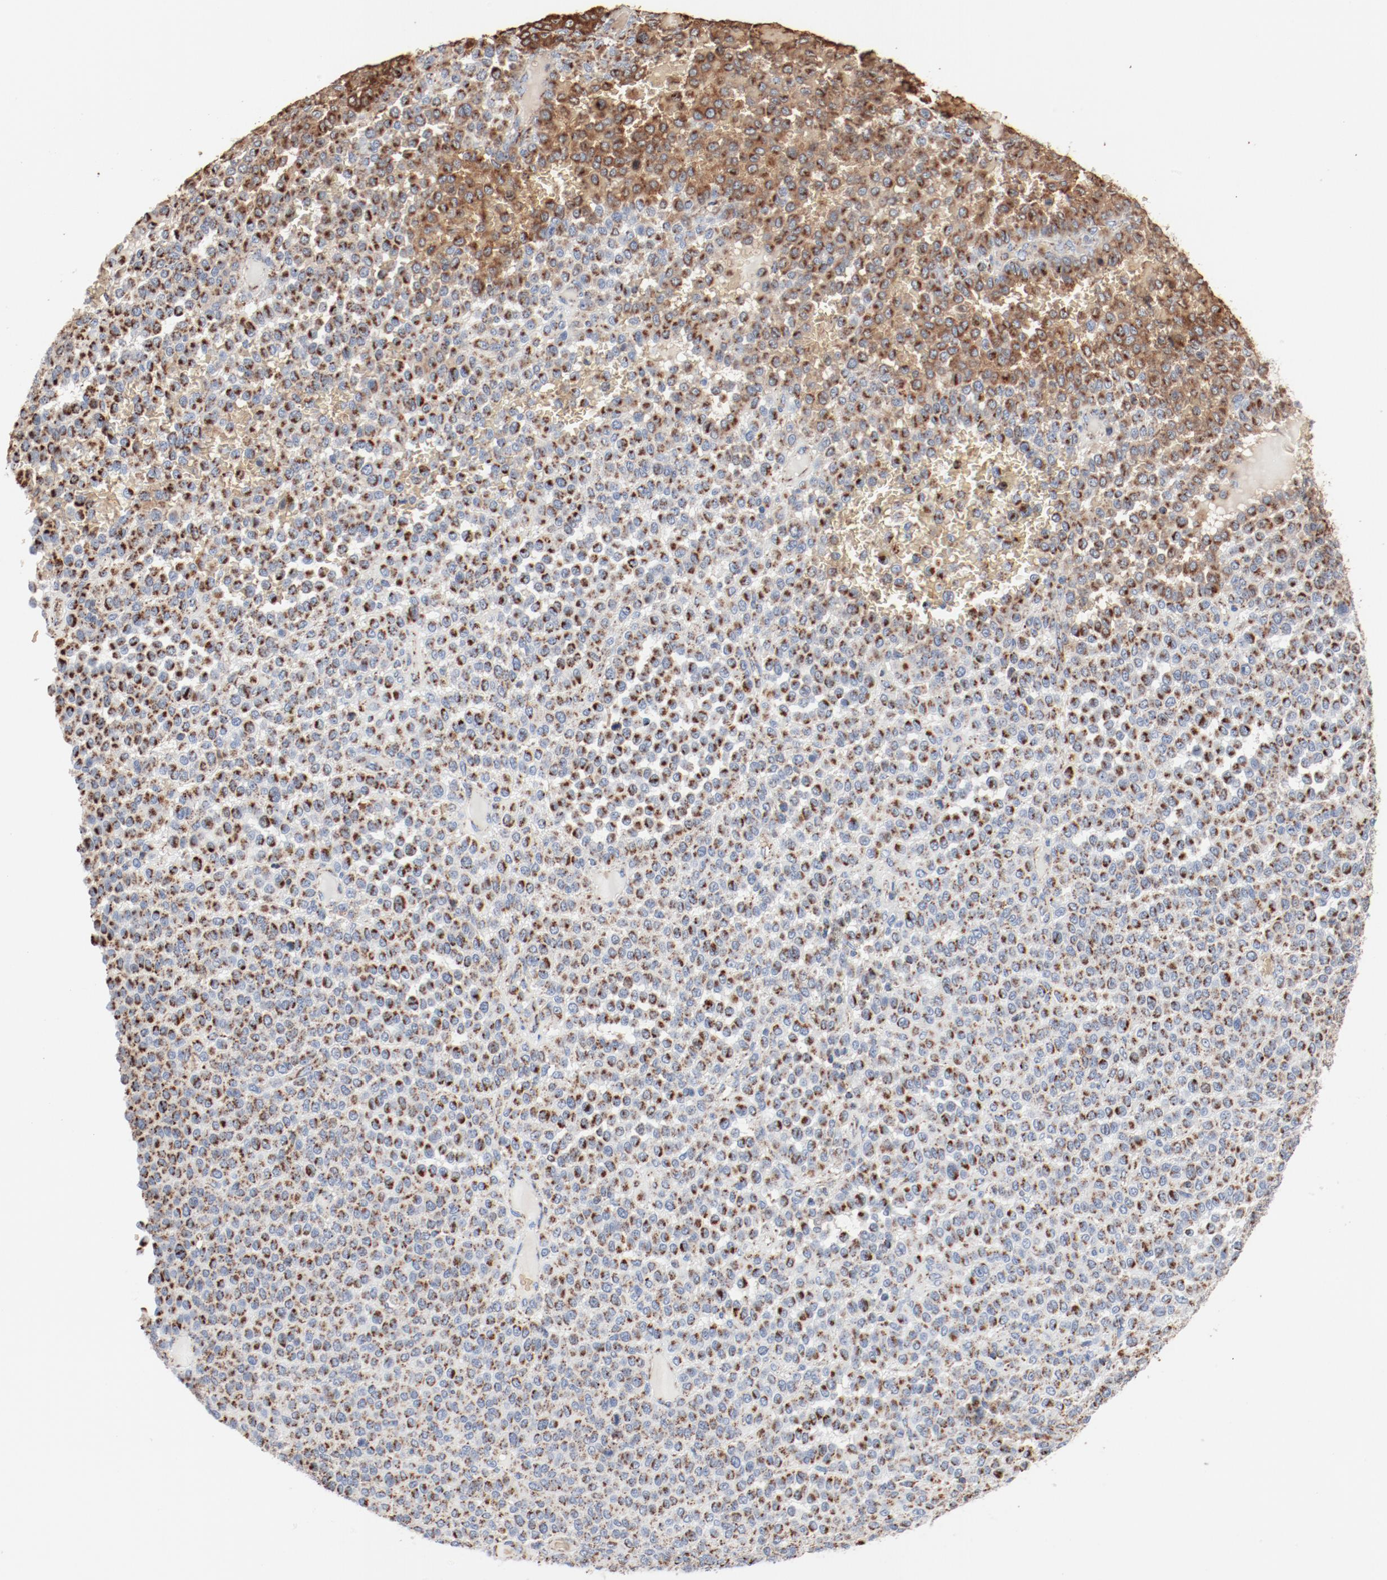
{"staining": {"intensity": "moderate", "quantity": ">75%", "location": "cytoplasmic/membranous"}, "tissue": "melanoma", "cell_type": "Tumor cells", "image_type": "cancer", "snomed": [{"axis": "morphology", "description": "Malignant melanoma, Metastatic site"}, {"axis": "topography", "description": "Pancreas"}], "caption": "Moderate cytoplasmic/membranous protein staining is identified in about >75% of tumor cells in malignant melanoma (metastatic site). The protein of interest is shown in brown color, while the nuclei are stained blue.", "gene": "NDUFB8", "patient": {"sex": "female", "age": 30}}